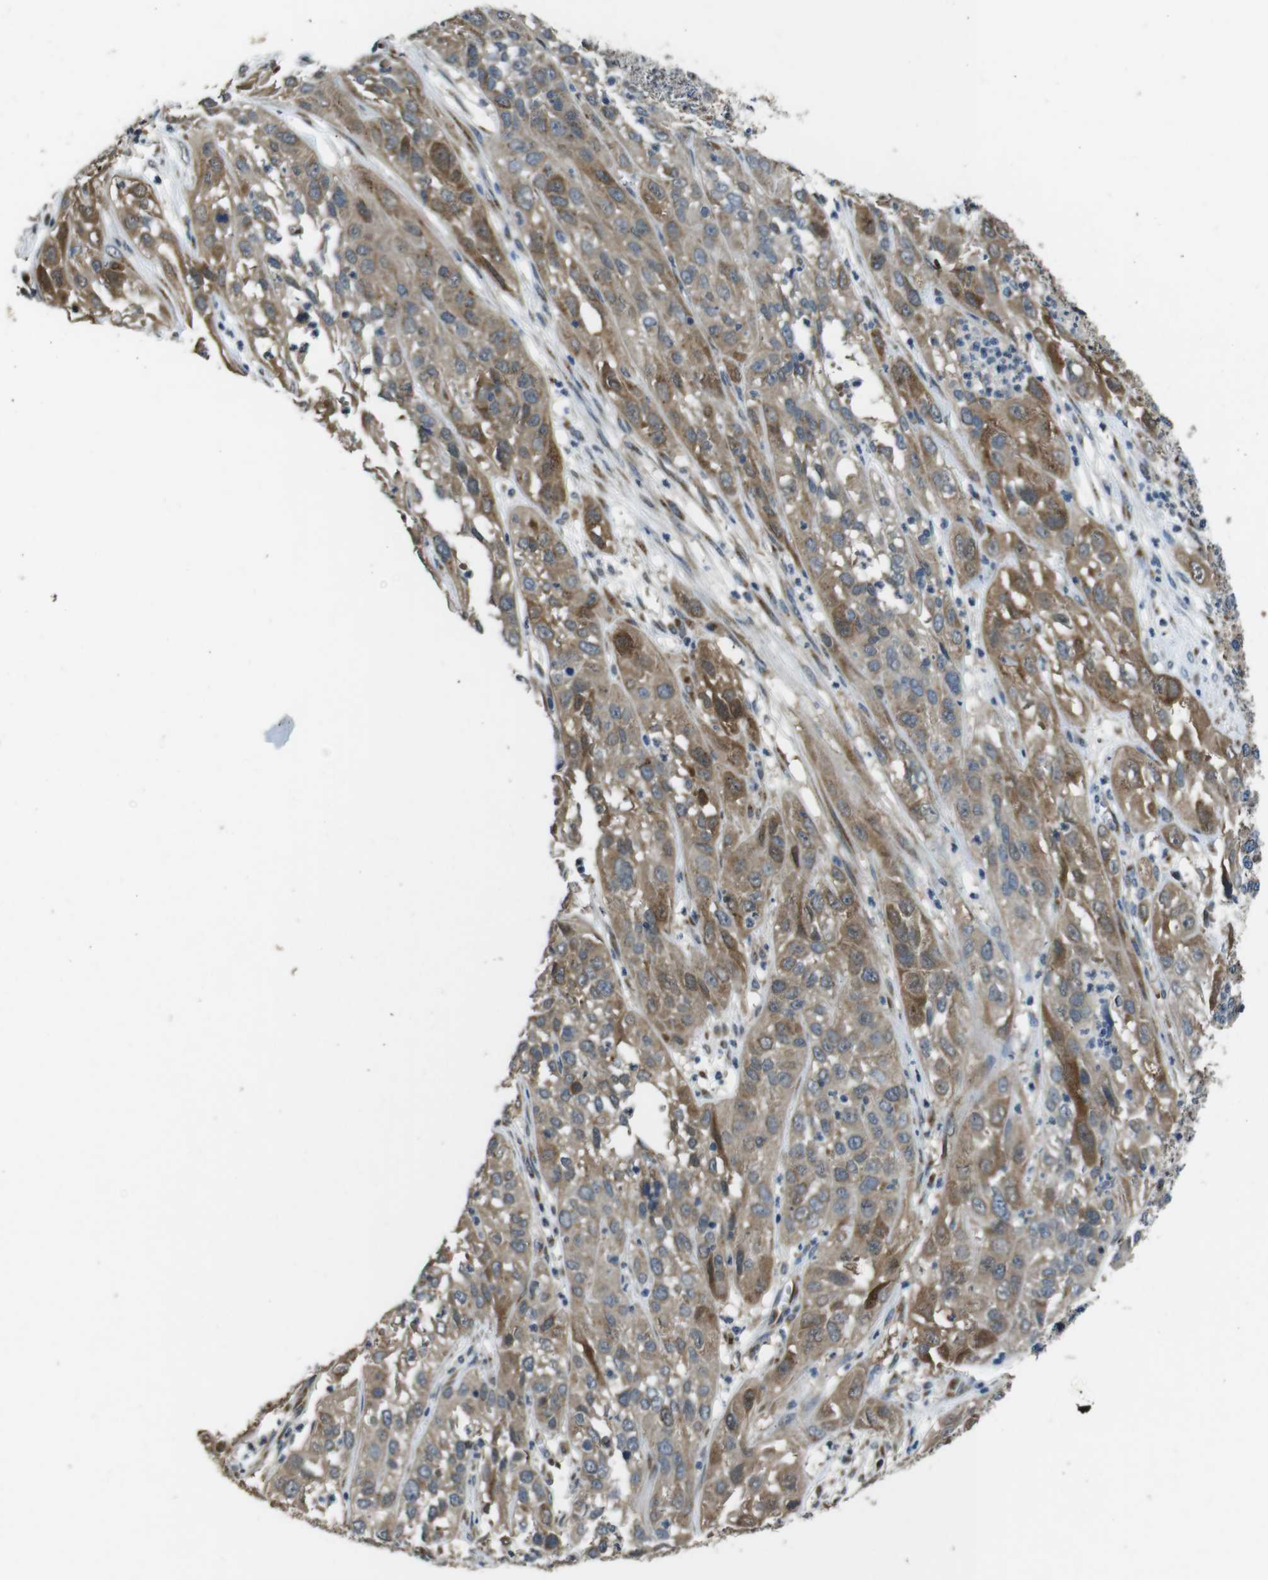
{"staining": {"intensity": "moderate", "quantity": ">75%", "location": "cytoplasmic/membranous"}, "tissue": "cervical cancer", "cell_type": "Tumor cells", "image_type": "cancer", "snomed": [{"axis": "morphology", "description": "Squamous cell carcinoma, NOS"}, {"axis": "topography", "description": "Cervix"}], "caption": "Cervical cancer (squamous cell carcinoma) tissue reveals moderate cytoplasmic/membranous positivity in about >75% of tumor cells, visualized by immunohistochemistry.", "gene": "RAB6A", "patient": {"sex": "female", "age": 32}}